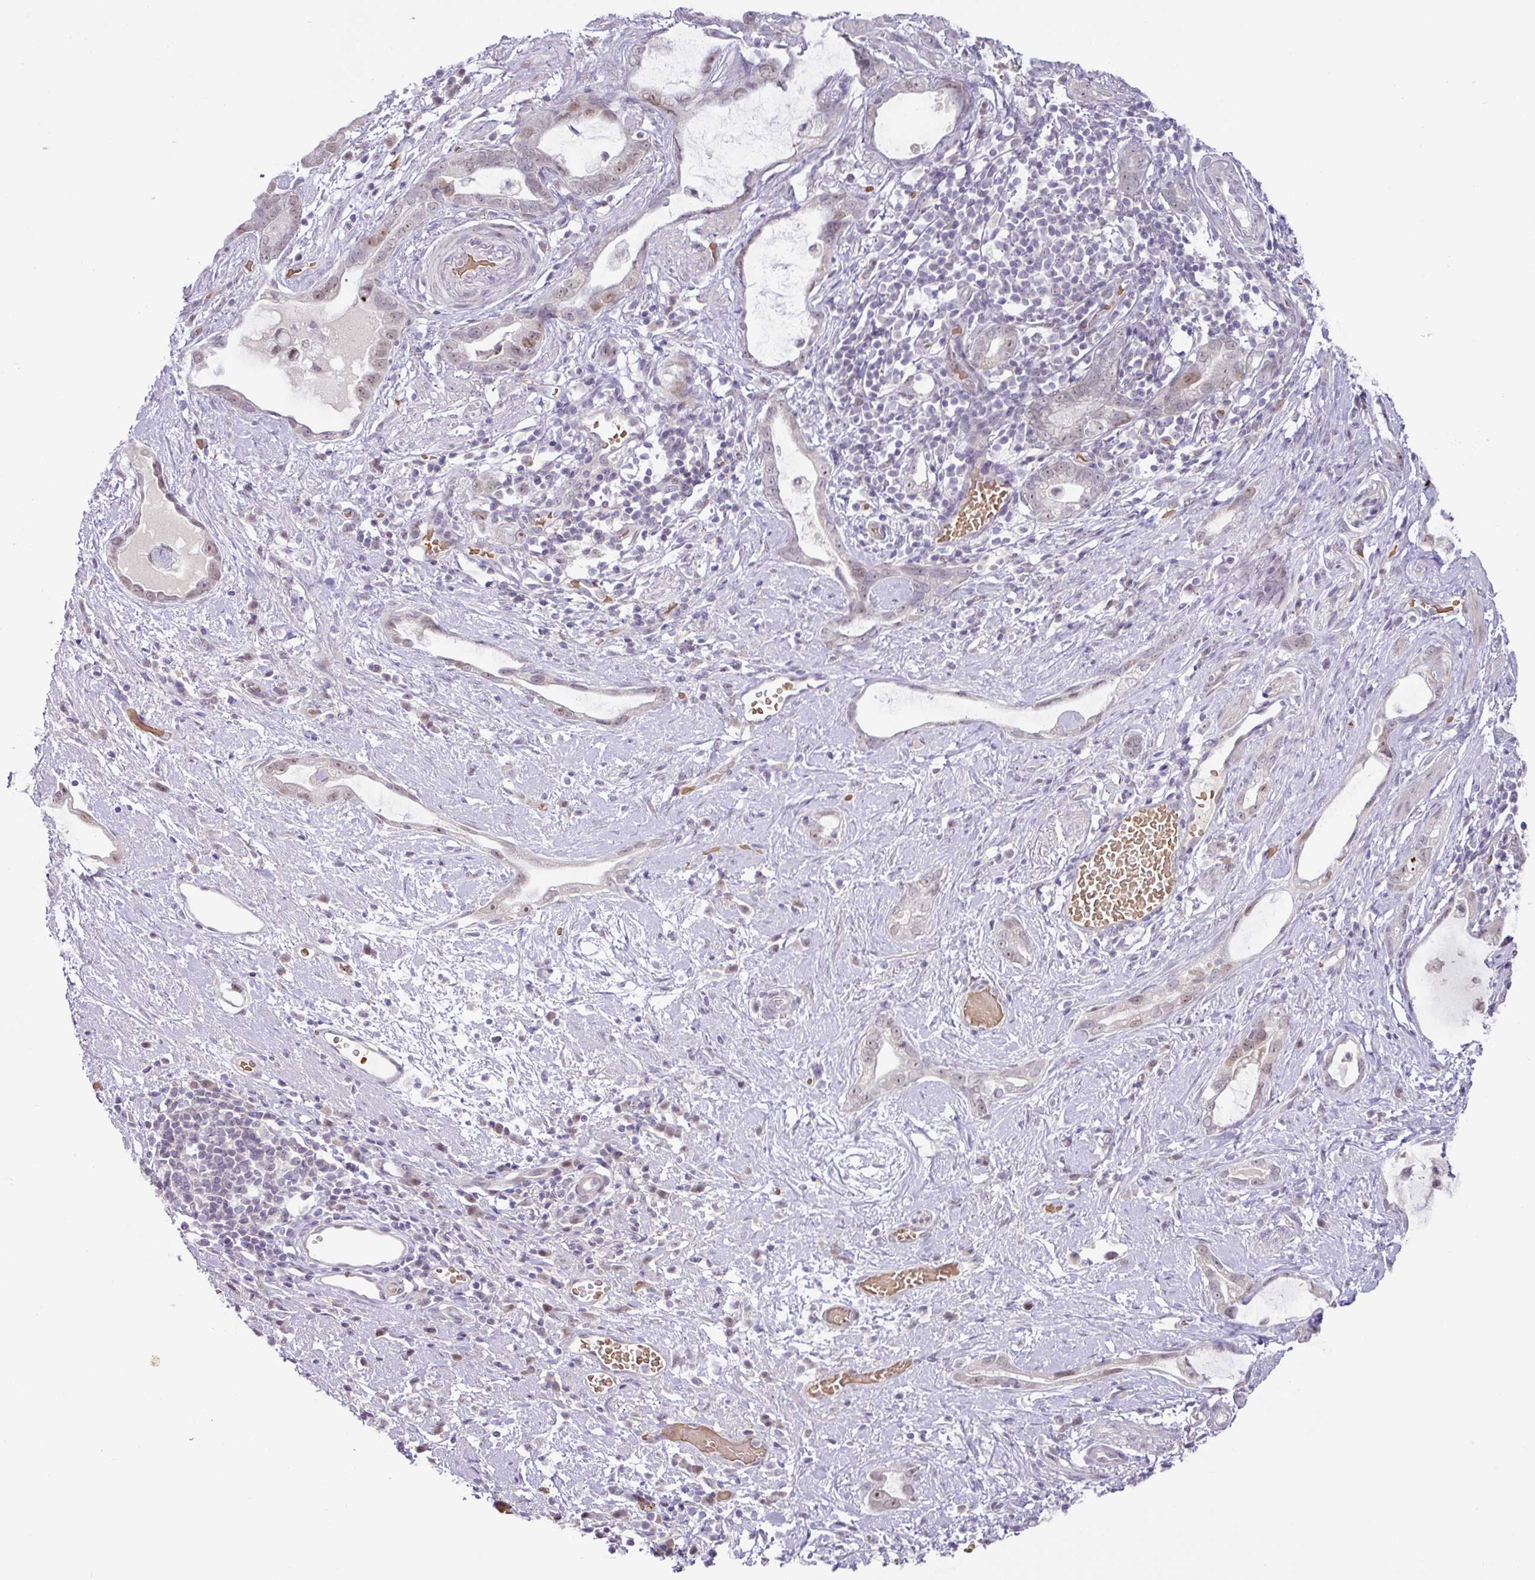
{"staining": {"intensity": "moderate", "quantity": "25%-75%", "location": "nuclear"}, "tissue": "stomach cancer", "cell_type": "Tumor cells", "image_type": "cancer", "snomed": [{"axis": "morphology", "description": "Adenocarcinoma, NOS"}, {"axis": "topography", "description": "Stomach"}], "caption": "Human stomach adenocarcinoma stained for a protein (brown) shows moderate nuclear positive staining in approximately 25%-75% of tumor cells.", "gene": "PARP2", "patient": {"sex": "male", "age": 55}}